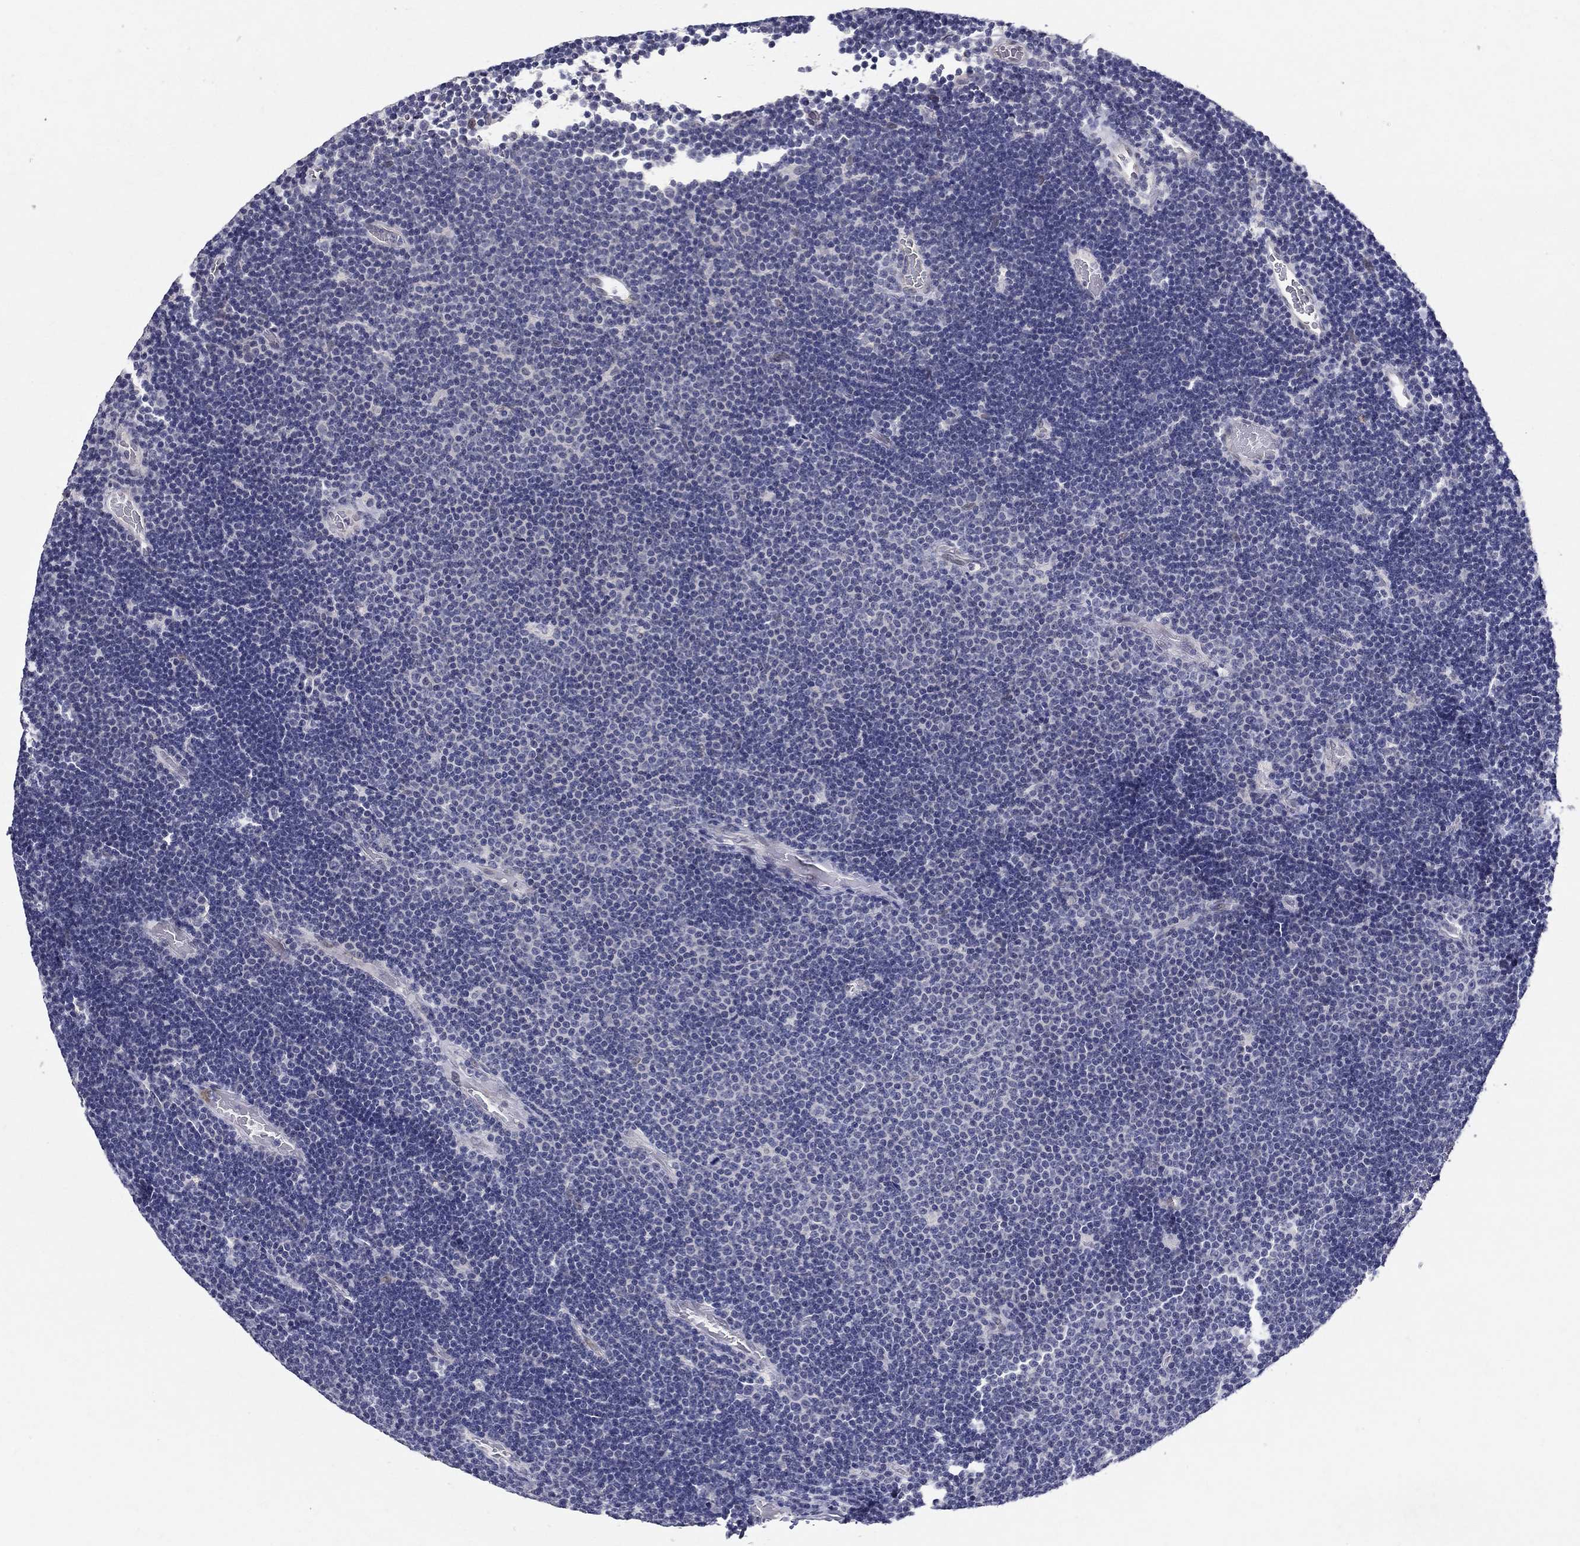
{"staining": {"intensity": "negative", "quantity": "none", "location": "none"}, "tissue": "lymphoma", "cell_type": "Tumor cells", "image_type": "cancer", "snomed": [{"axis": "morphology", "description": "Malignant lymphoma, non-Hodgkin's type, Low grade"}, {"axis": "topography", "description": "Brain"}], "caption": "IHC histopathology image of neoplastic tissue: human malignant lymphoma, non-Hodgkin's type (low-grade) stained with DAB (3,3'-diaminobenzidine) shows no significant protein staining in tumor cells.", "gene": "RBFOX1", "patient": {"sex": "female", "age": 66}}